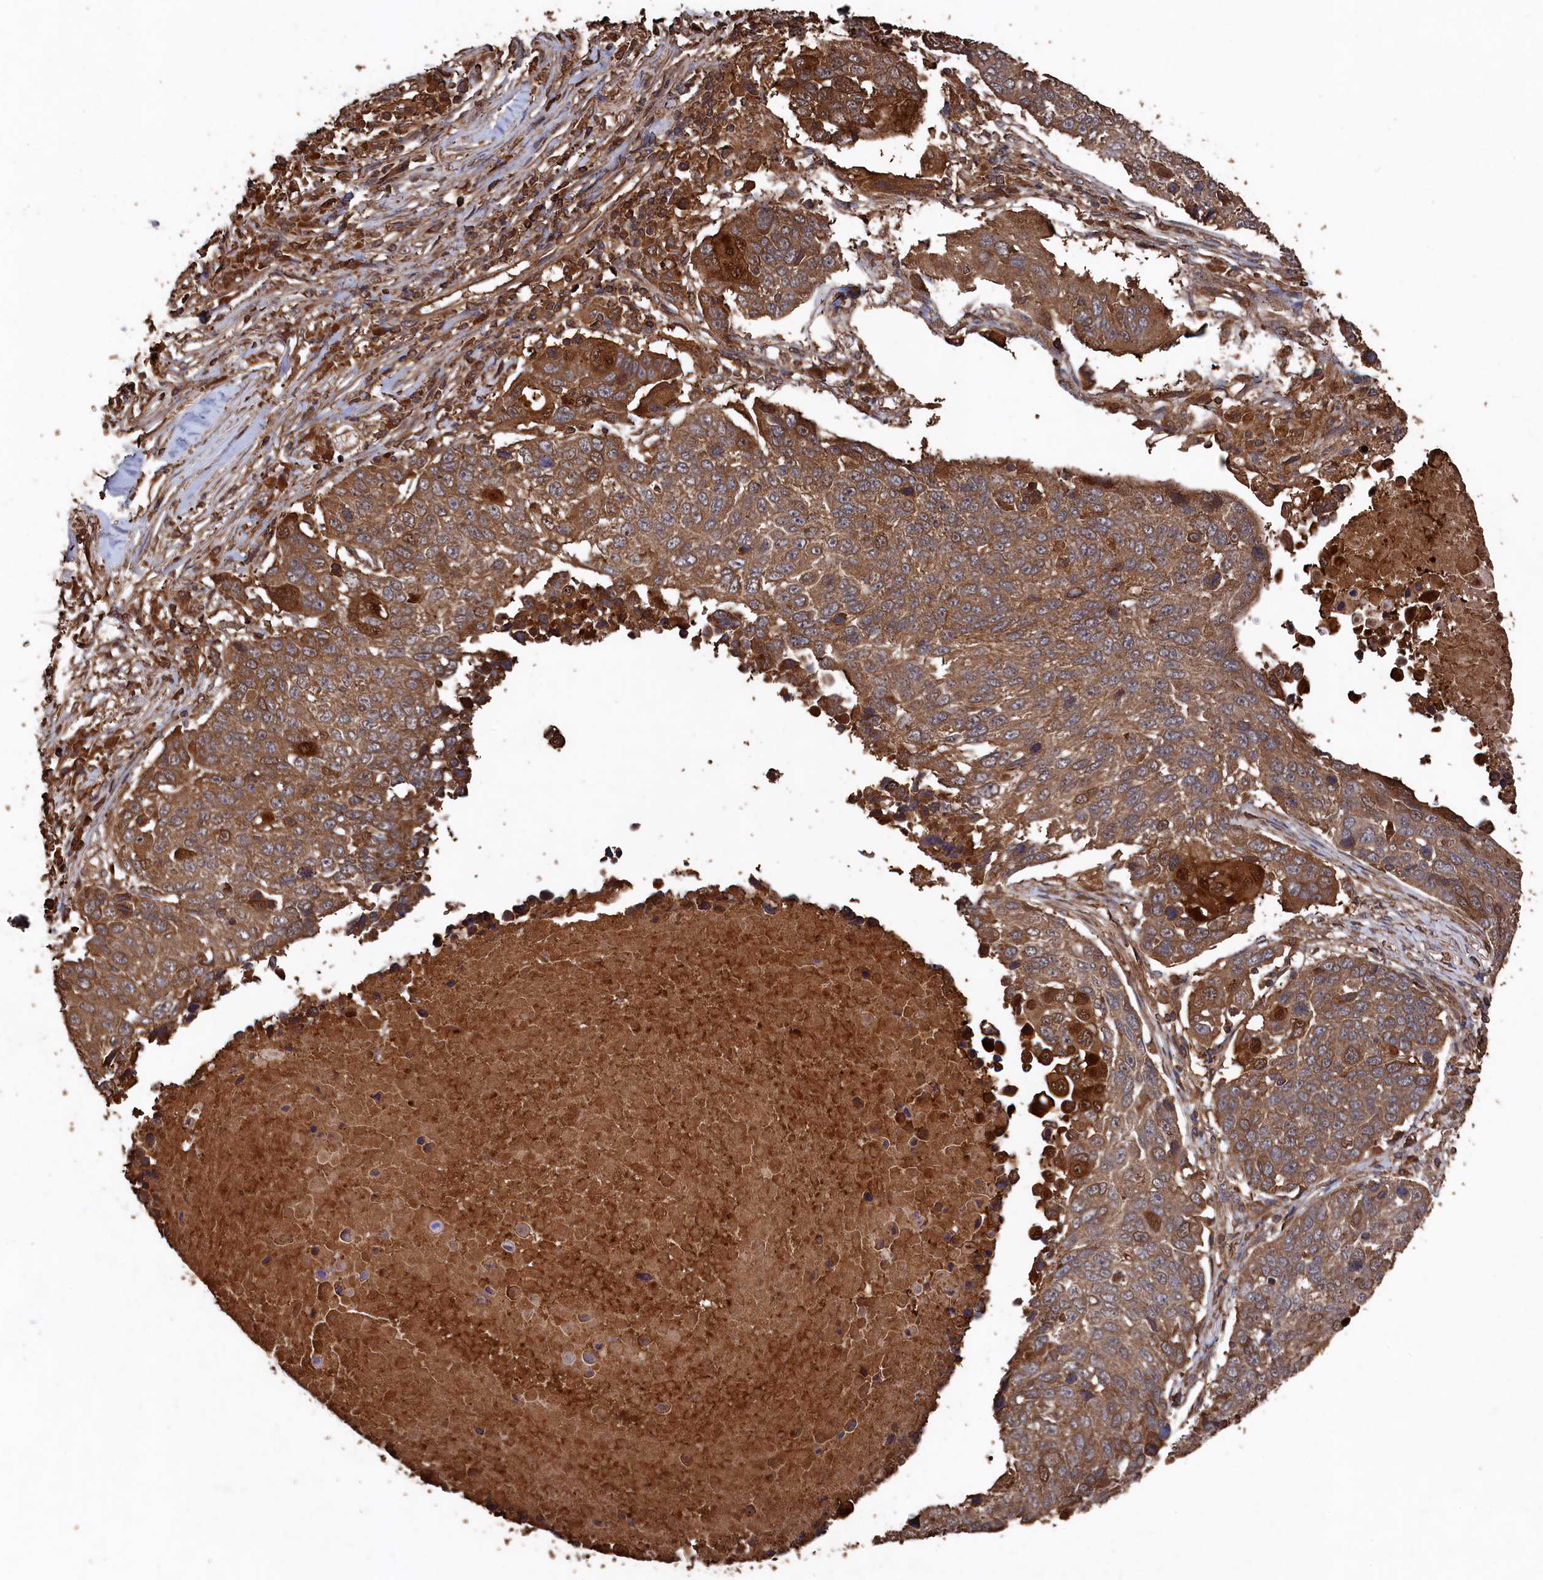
{"staining": {"intensity": "moderate", "quantity": ">75%", "location": "cytoplasmic/membranous"}, "tissue": "lung cancer", "cell_type": "Tumor cells", "image_type": "cancer", "snomed": [{"axis": "morphology", "description": "Squamous cell carcinoma, NOS"}, {"axis": "topography", "description": "Lung"}], "caption": "About >75% of tumor cells in human lung squamous cell carcinoma reveal moderate cytoplasmic/membranous protein staining as visualized by brown immunohistochemical staining.", "gene": "SNX33", "patient": {"sex": "male", "age": 66}}